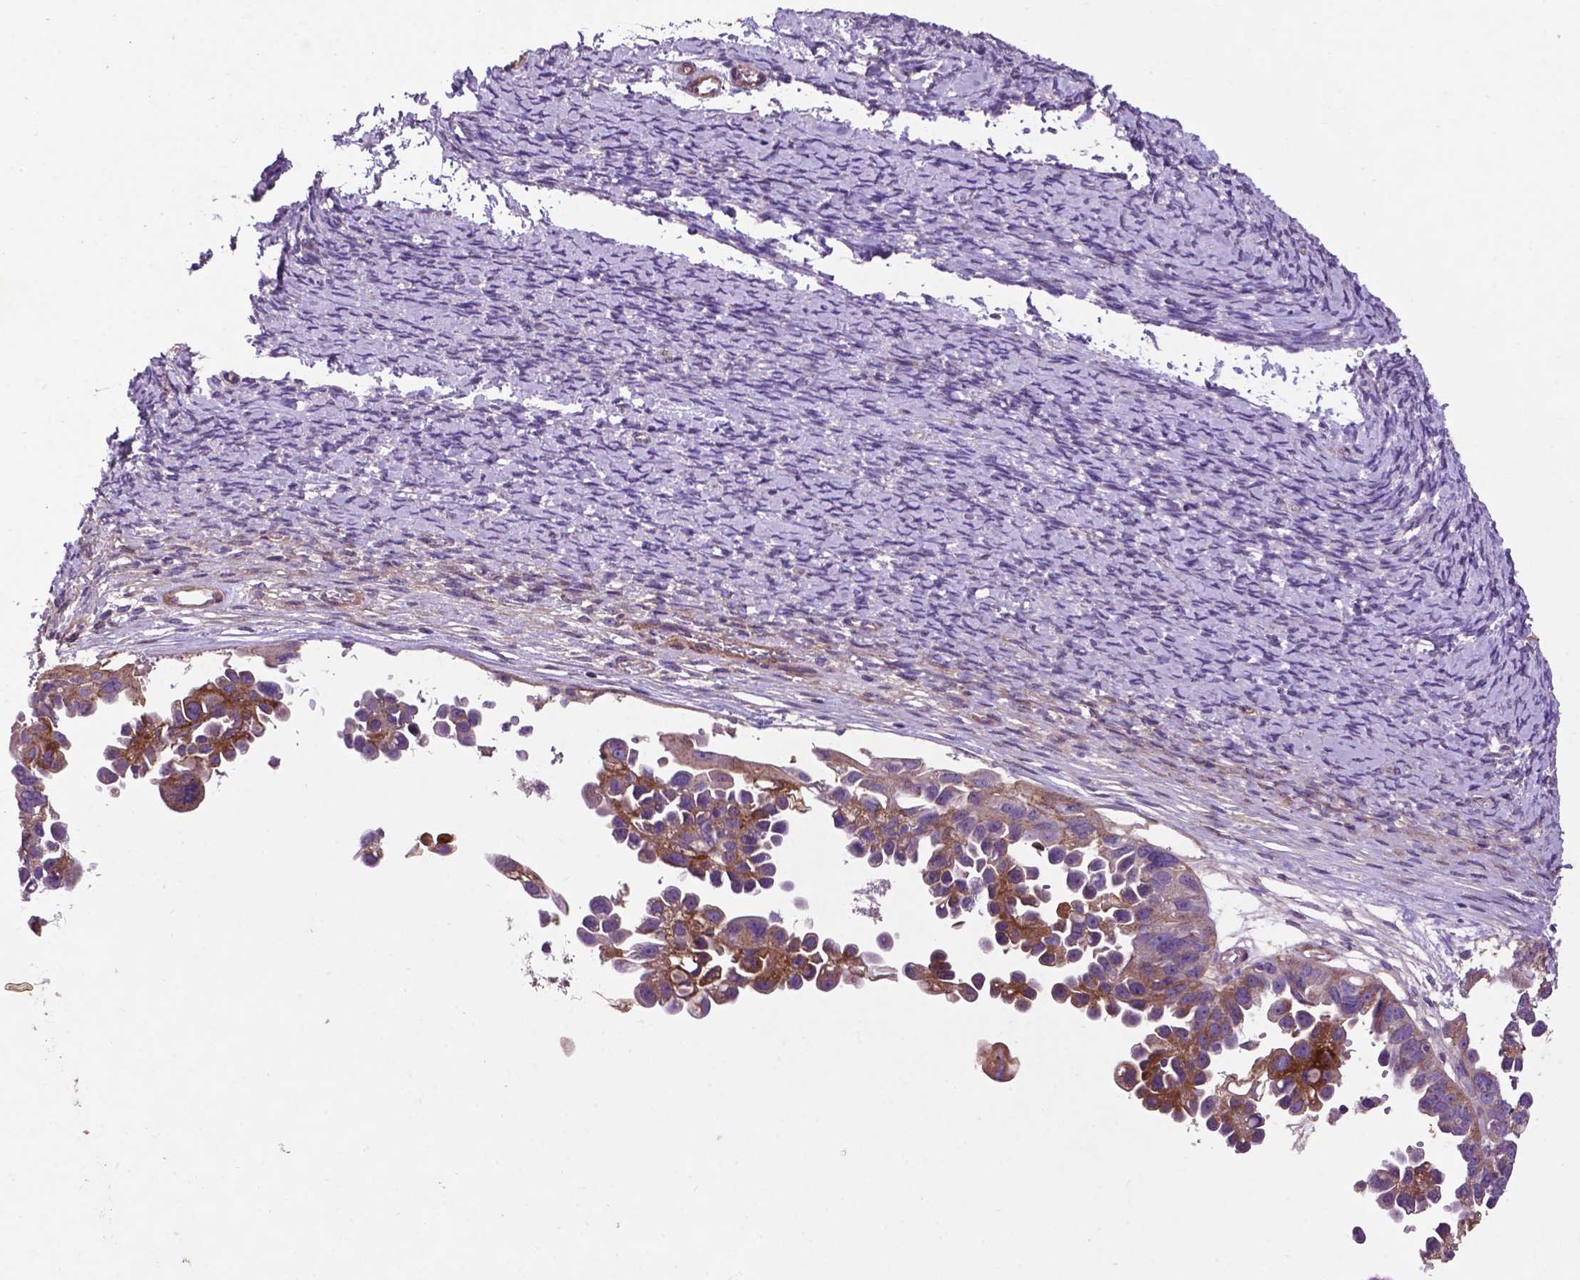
{"staining": {"intensity": "moderate", "quantity": ">75%", "location": "cytoplasmic/membranous"}, "tissue": "ovarian cancer", "cell_type": "Tumor cells", "image_type": "cancer", "snomed": [{"axis": "morphology", "description": "Cystadenocarcinoma, serous, NOS"}, {"axis": "topography", "description": "Ovary"}], "caption": "Moderate cytoplasmic/membranous protein expression is present in about >75% of tumor cells in ovarian serous cystadenocarcinoma. Using DAB (brown) and hematoxylin (blue) stains, captured at high magnification using brightfield microscopy.", "gene": "RRAS", "patient": {"sex": "female", "age": 53}}